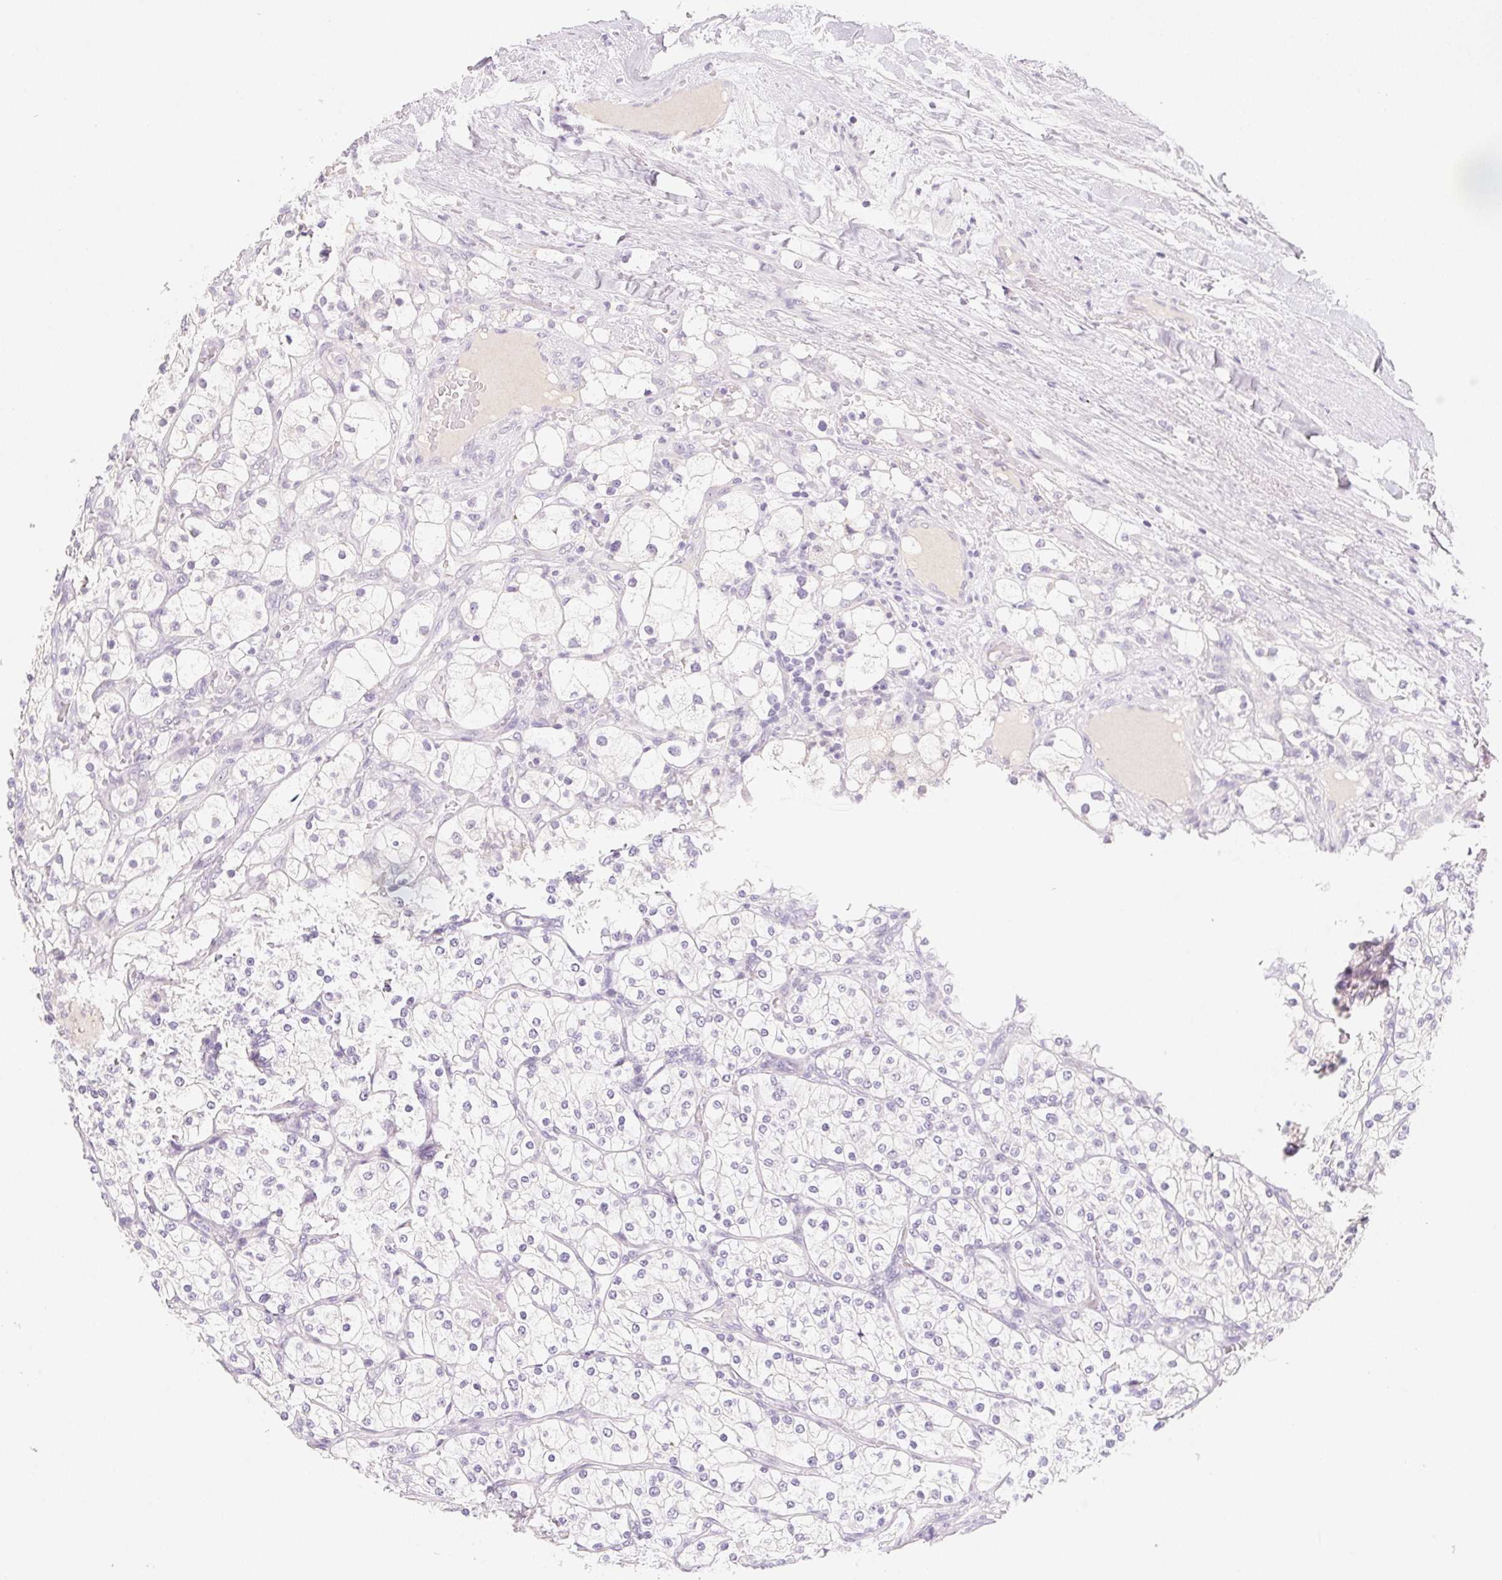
{"staining": {"intensity": "negative", "quantity": "none", "location": "none"}, "tissue": "renal cancer", "cell_type": "Tumor cells", "image_type": "cancer", "snomed": [{"axis": "morphology", "description": "Adenocarcinoma, NOS"}, {"axis": "topography", "description": "Kidney"}], "caption": "This image is of renal cancer (adenocarcinoma) stained with immunohistochemistry to label a protein in brown with the nuclei are counter-stained blue. There is no expression in tumor cells. (Stains: DAB (3,3'-diaminobenzidine) IHC with hematoxylin counter stain, Microscopy: brightfield microscopy at high magnification).", "gene": "MCOLN3", "patient": {"sex": "male", "age": 80}}